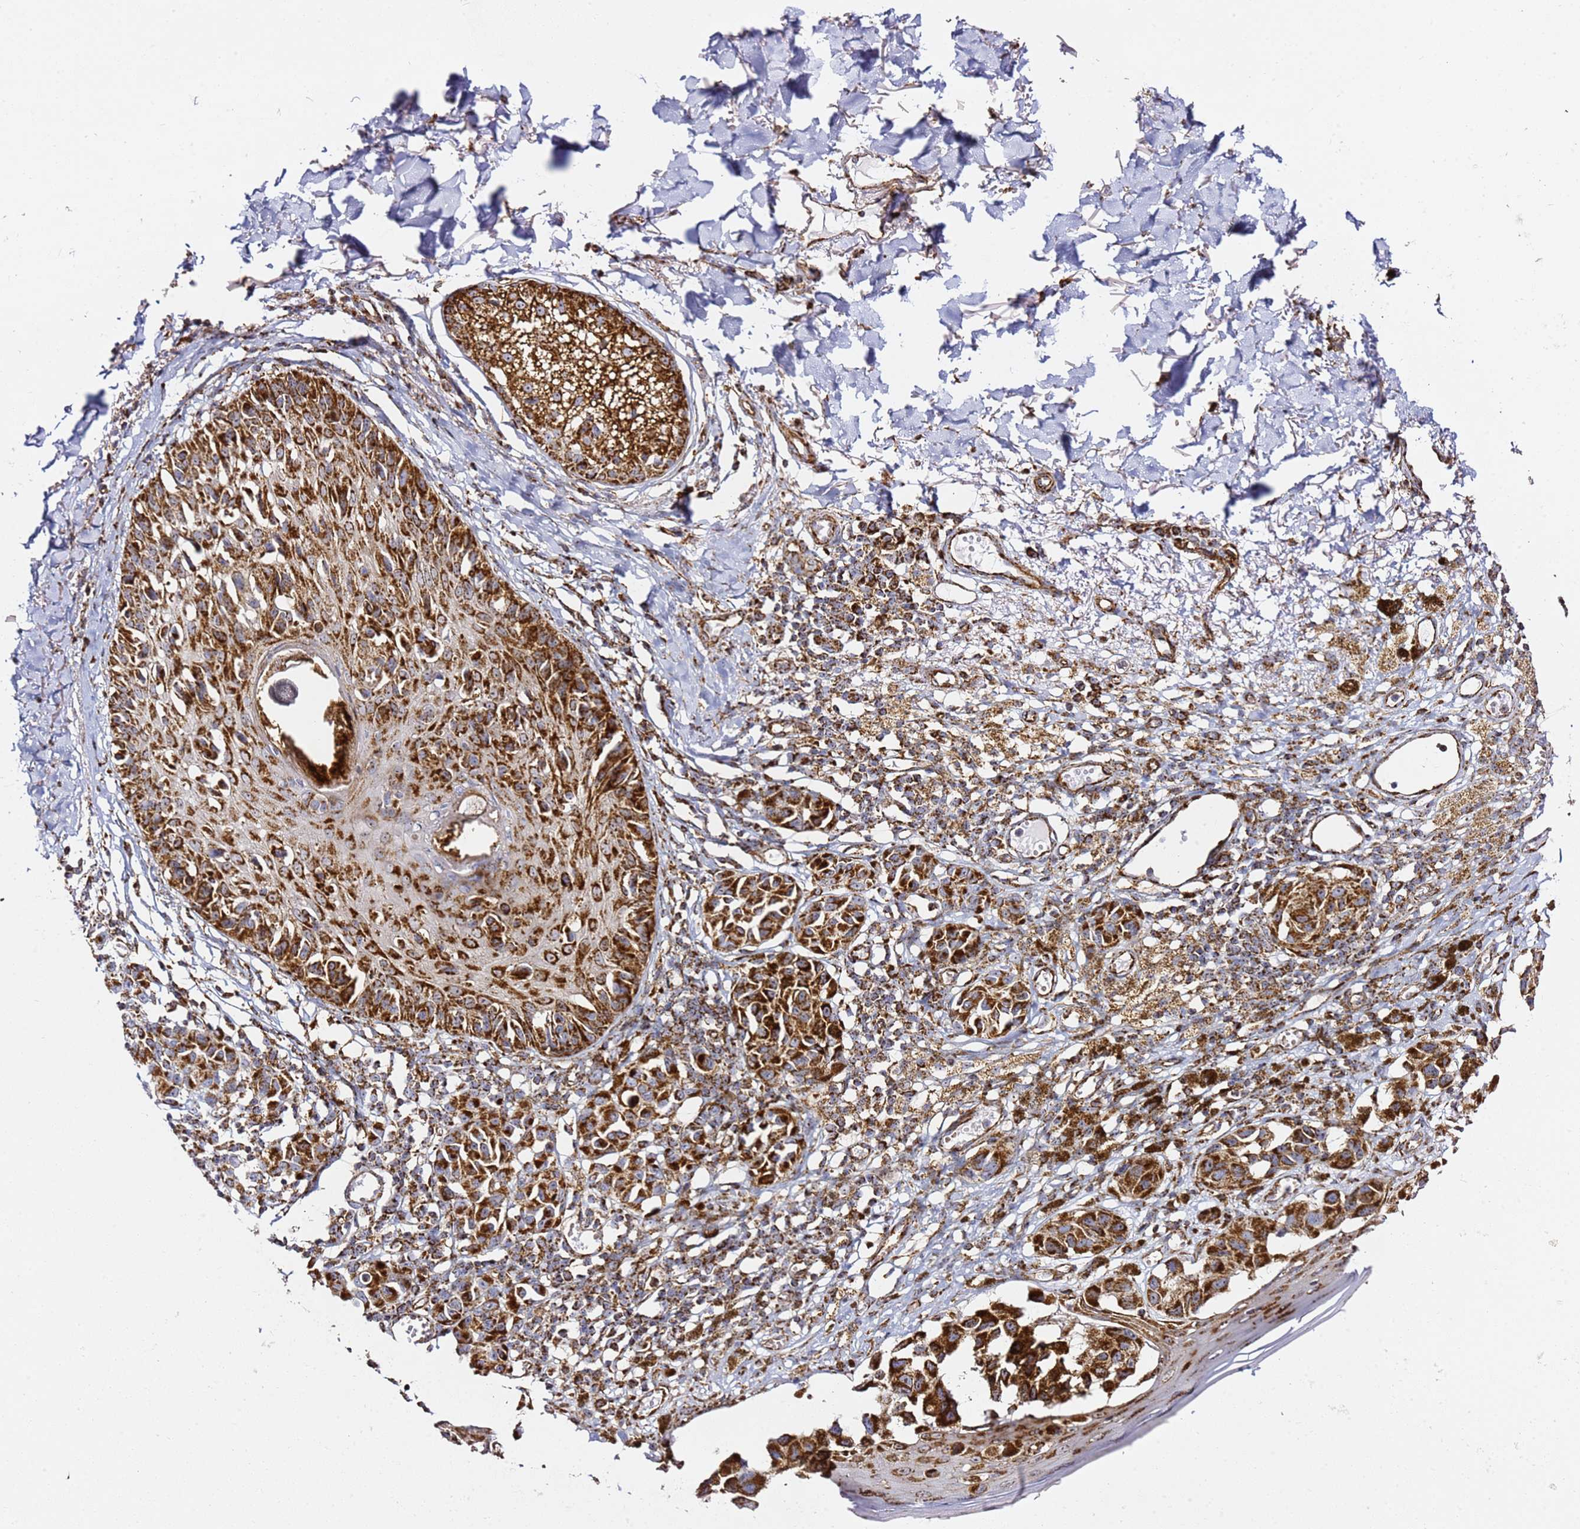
{"staining": {"intensity": "strong", "quantity": ">75%", "location": "cytoplasmic/membranous"}, "tissue": "melanoma", "cell_type": "Tumor cells", "image_type": "cancer", "snomed": [{"axis": "morphology", "description": "Malignant melanoma, NOS"}, {"axis": "topography", "description": "Skin"}], "caption": "A brown stain shows strong cytoplasmic/membranous staining of a protein in melanoma tumor cells. The staining is performed using DAB brown chromogen to label protein expression. The nuclei are counter-stained blue using hematoxylin.", "gene": "NDUFA3", "patient": {"sex": "male", "age": 73}}